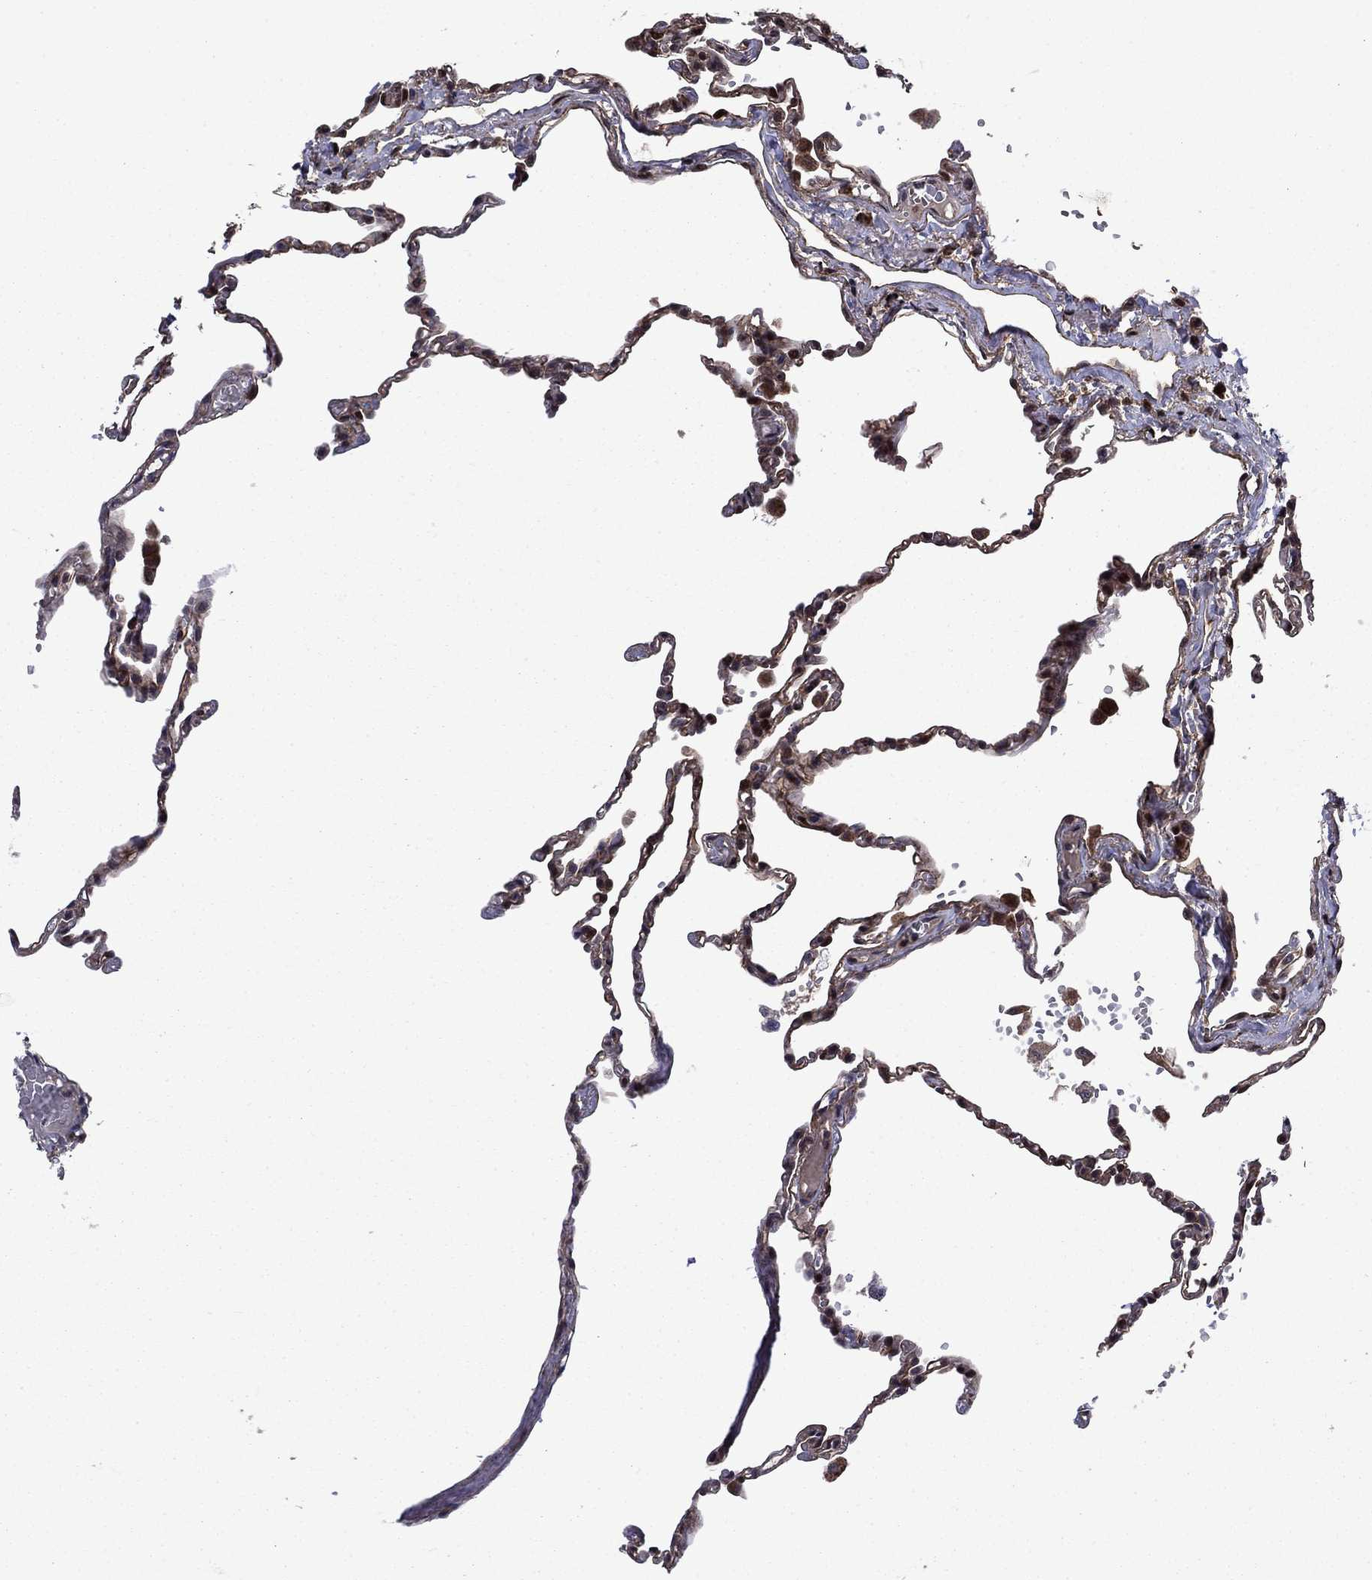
{"staining": {"intensity": "moderate", "quantity": "25%-75%", "location": "cytoplasmic/membranous,nuclear"}, "tissue": "lung", "cell_type": "Alveolar cells", "image_type": "normal", "snomed": [{"axis": "morphology", "description": "Normal tissue, NOS"}, {"axis": "topography", "description": "Lung"}], "caption": "IHC histopathology image of normal human lung stained for a protein (brown), which shows medium levels of moderate cytoplasmic/membranous,nuclear expression in about 25%-75% of alveolar cells.", "gene": "AGTPBP1", "patient": {"sex": "male", "age": 78}}